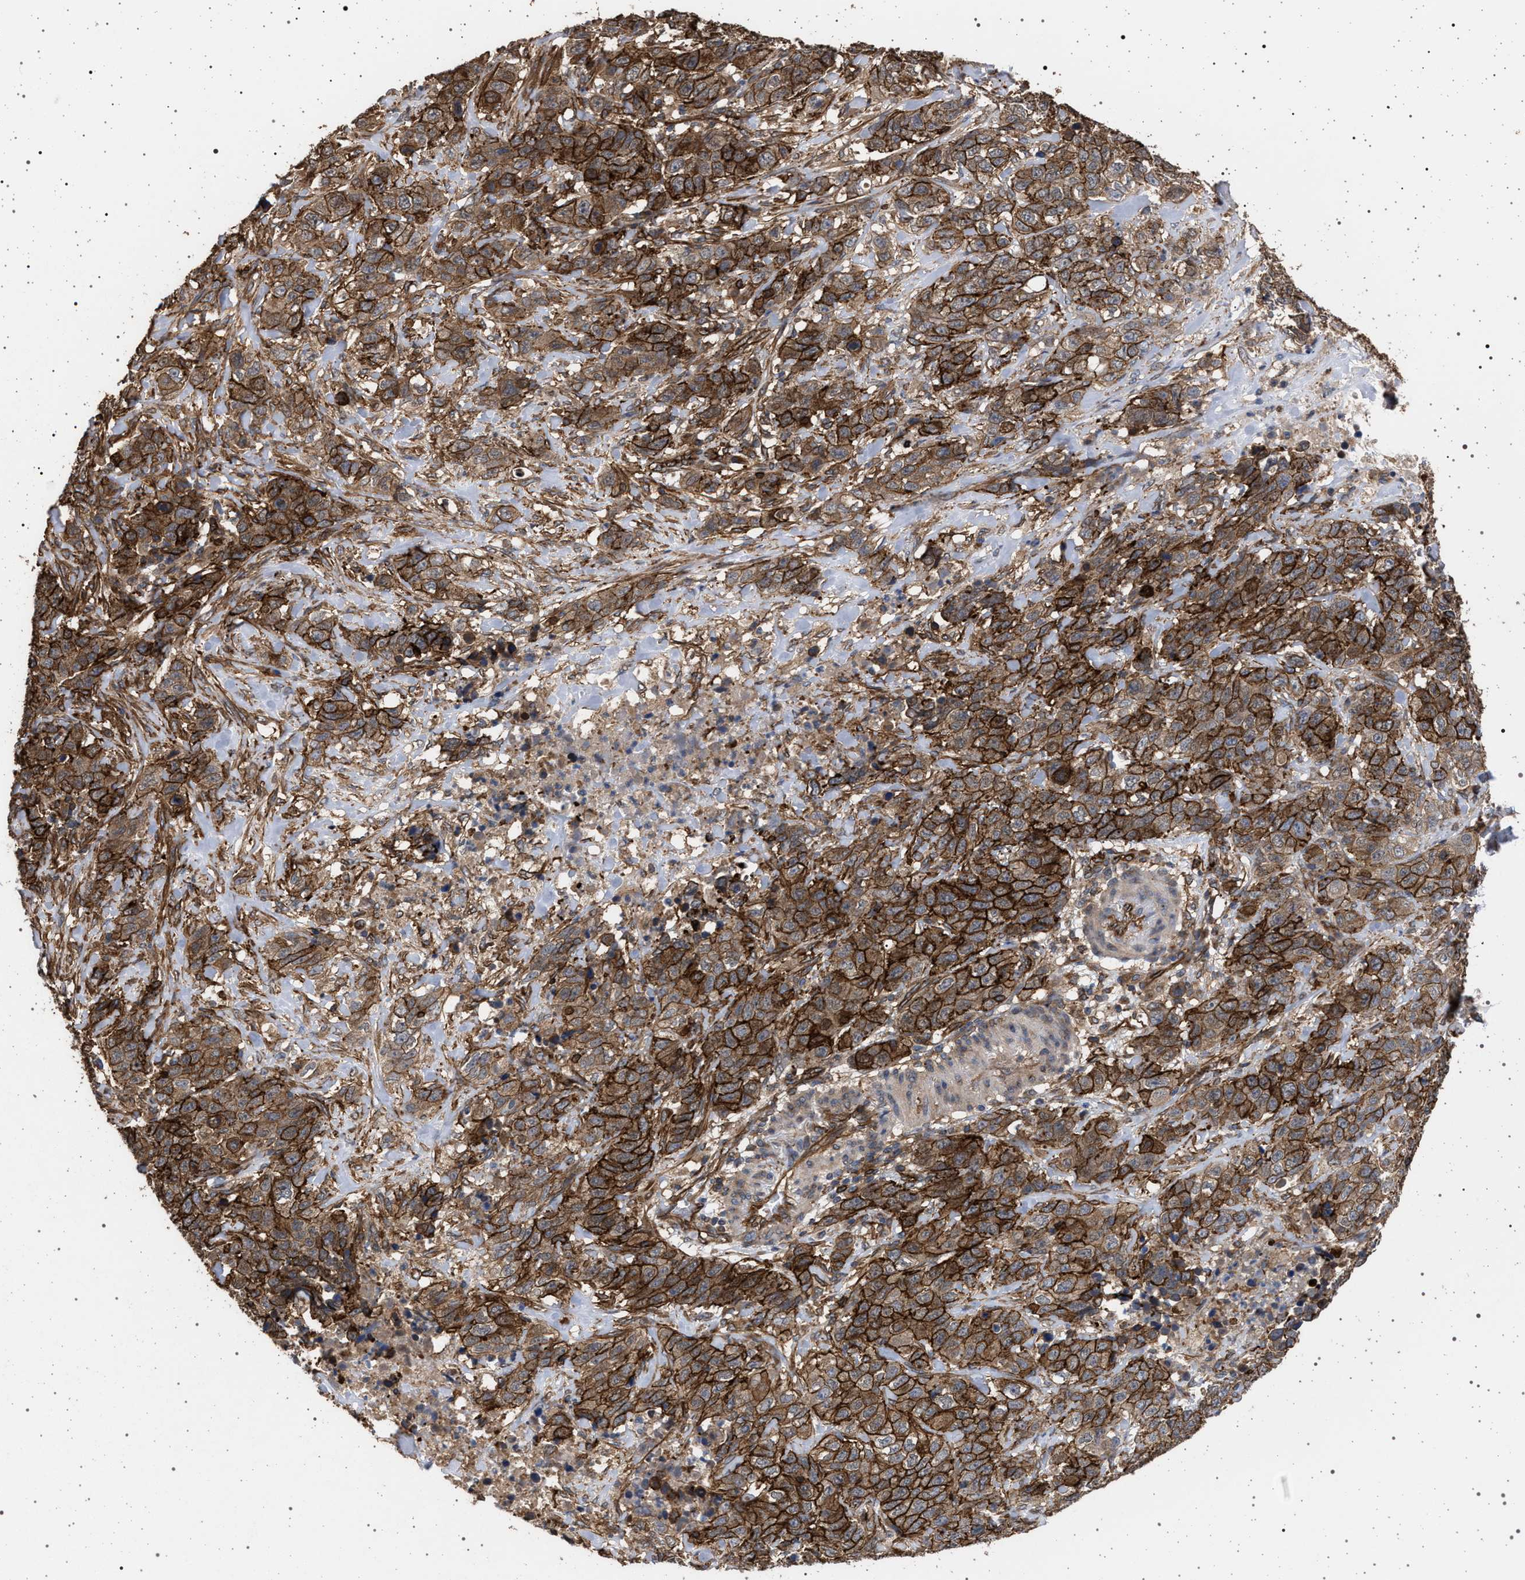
{"staining": {"intensity": "strong", "quantity": ">75%", "location": "cytoplasmic/membranous"}, "tissue": "stomach cancer", "cell_type": "Tumor cells", "image_type": "cancer", "snomed": [{"axis": "morphology", "description": "Adenocarcinoma, NOS"}, {"axis": "topography", "description": "Stomach"}], "caption": "Protein expression analysis of adenocarcinoma (stomach) displays strong cytoplasmic/membranous positivity in approximately >75% of tumor cells. Ihc stains the protein in brown and the nuclei are stained blue.", "gene": "IFT20", "patient": {"sex": "male", "age": 48}}